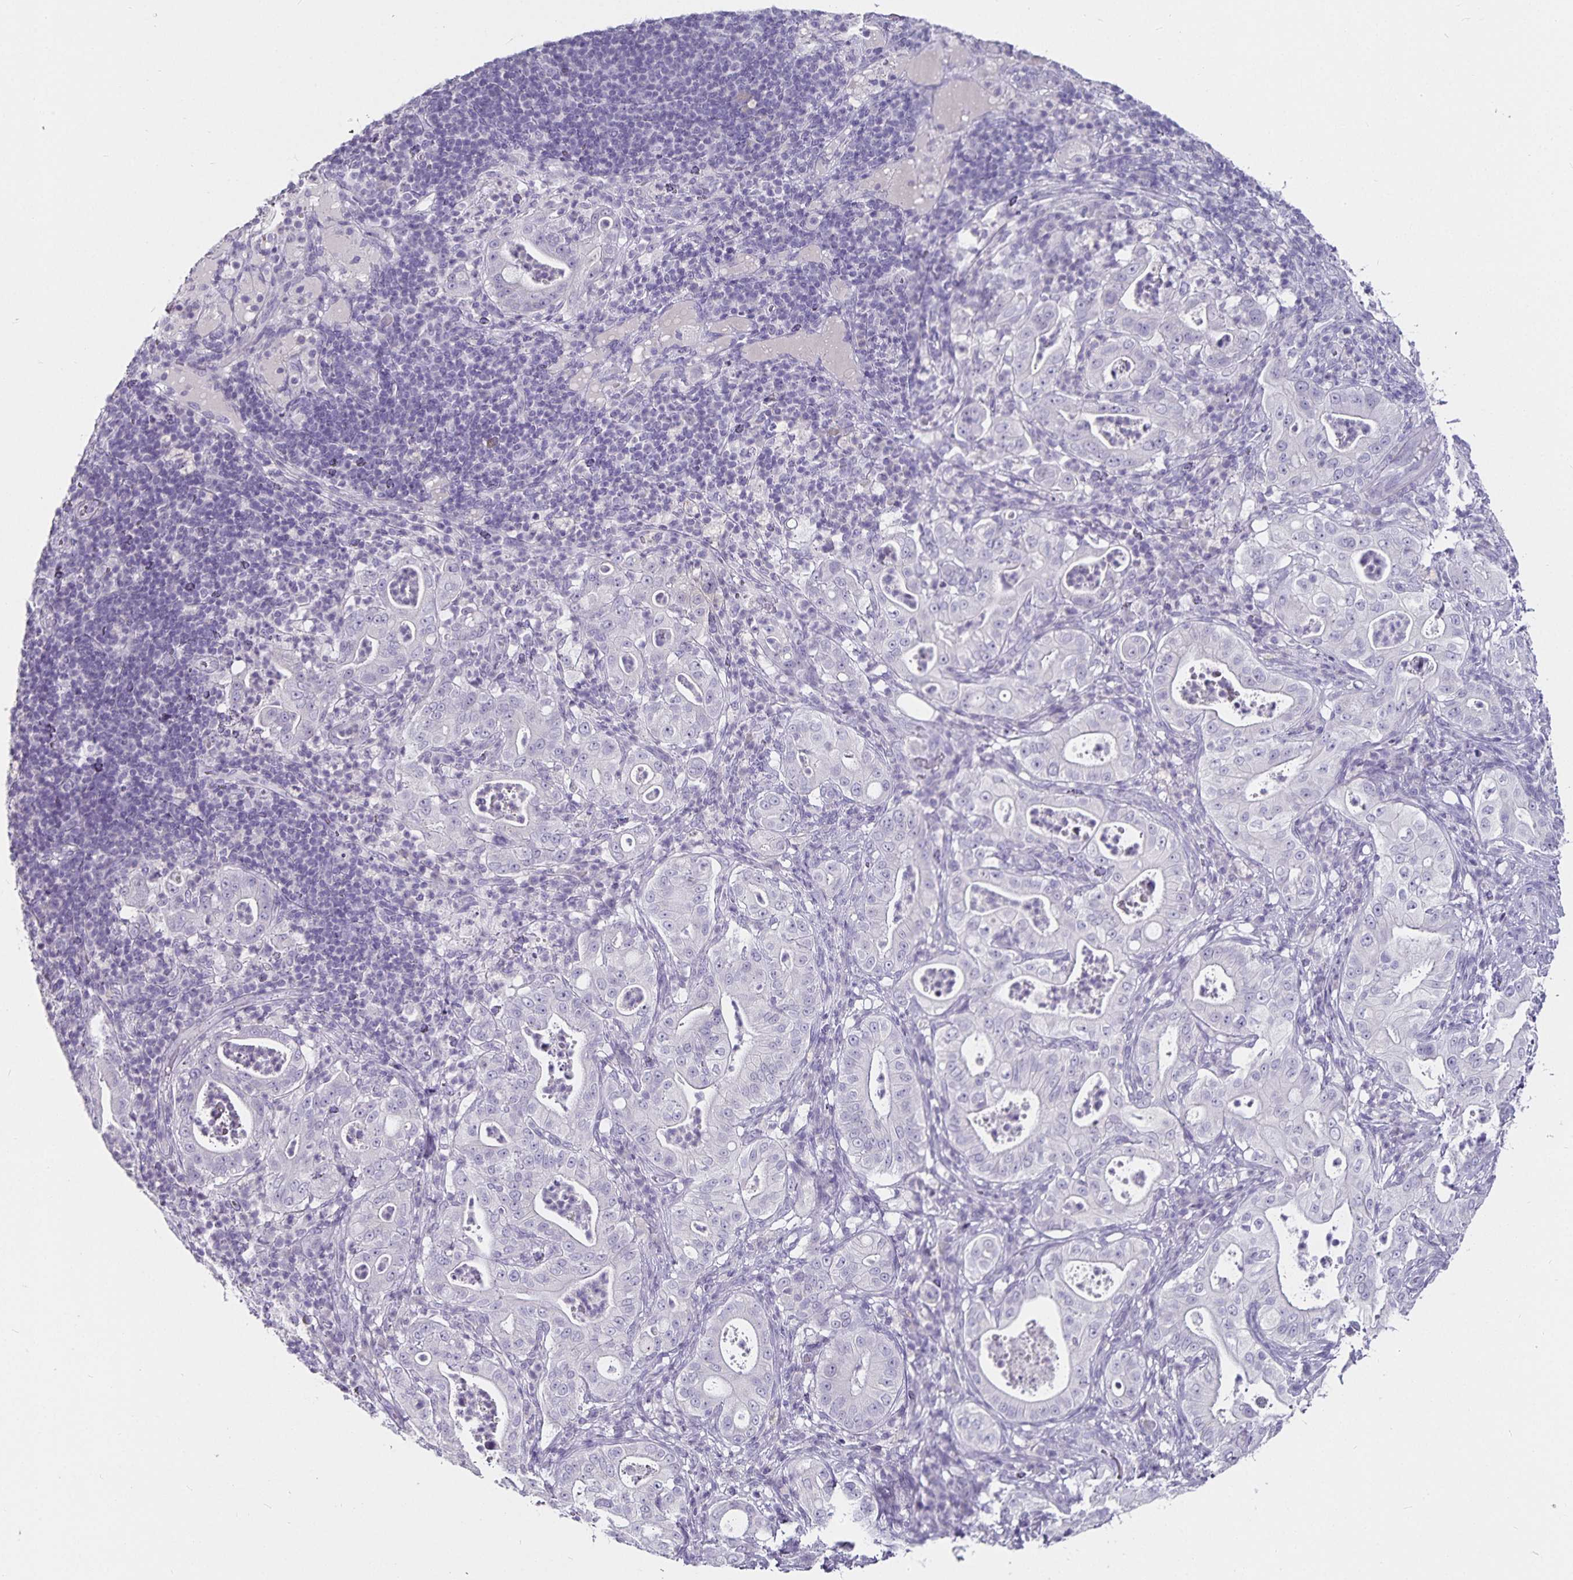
{"staining": {"intensity": "negative", "quantity": "none", "location": "none"}, "tissue": "pancreatic cancer", "cell_type": "Tumor cells", "image_type": "cancer", "snomed": [{"axis": "morphology", "description": "Adenocarcinoma, NOS"}, {"axis": "topography", "description": "Pancreas"}], "caption": "An image of human pancreatic cancer is negative for staining in tumor cells.", "gene": "CA12", "patient": {"sex": "male", "age": 71}}